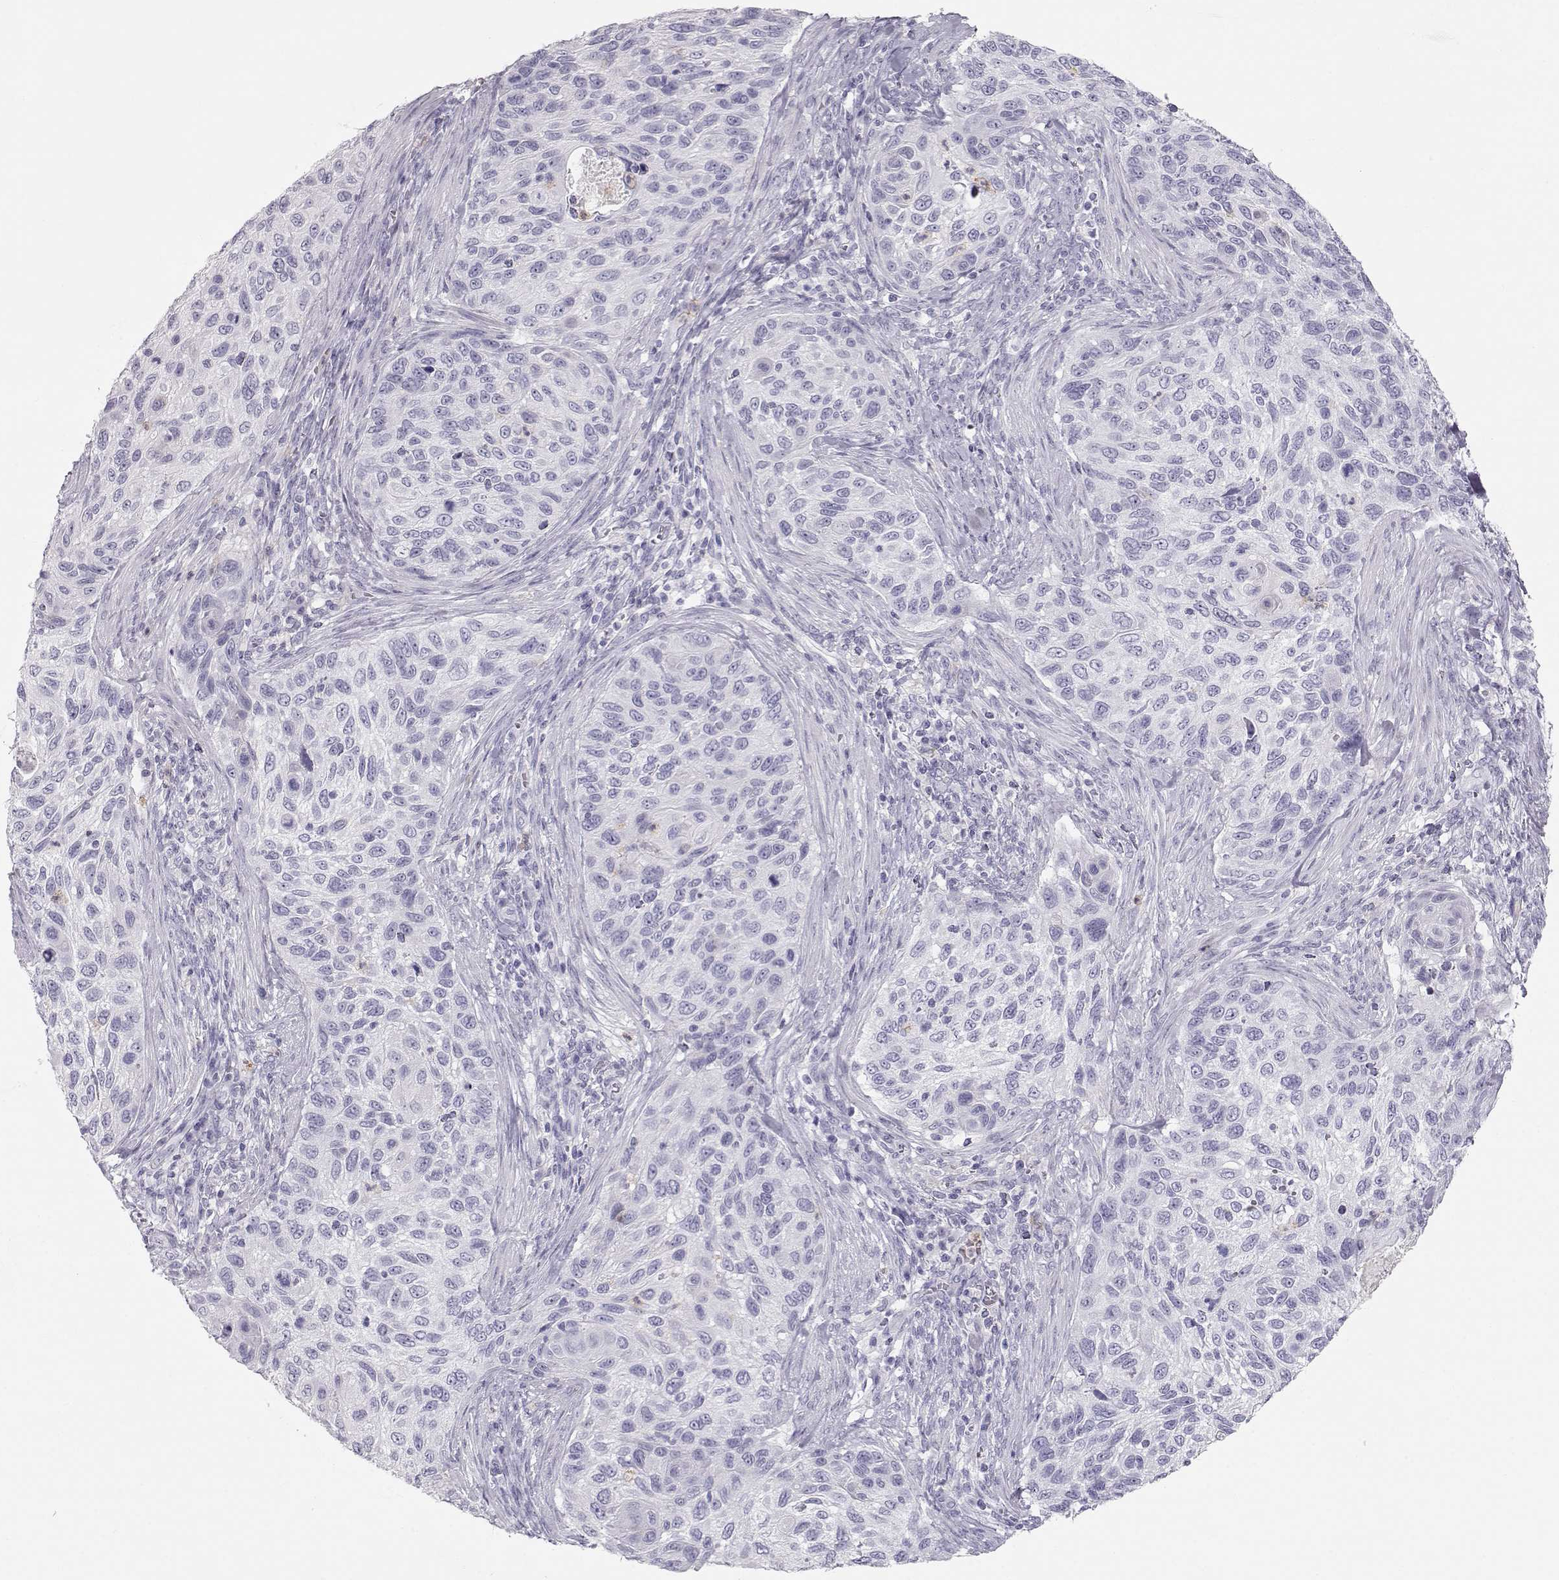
{"staining": {"intensity": "negative", "quantity": "none", "location": "none"}, "tissue": "cervical cancer", "cell_type": "Tumor cells", "image_type": "cancer", "snomed": [{"axis": "morphology", "description": "Squamous cell carcinoma, NOS"}, {"axis": "topography", "description": "Cervix"}], "caption": "Photomicrograph shows no protein expression in tumor cells of cervical squamous cell carcinoma tissue.", "gene": "MIP", "patient": {"sex": "female", "age": 70}}